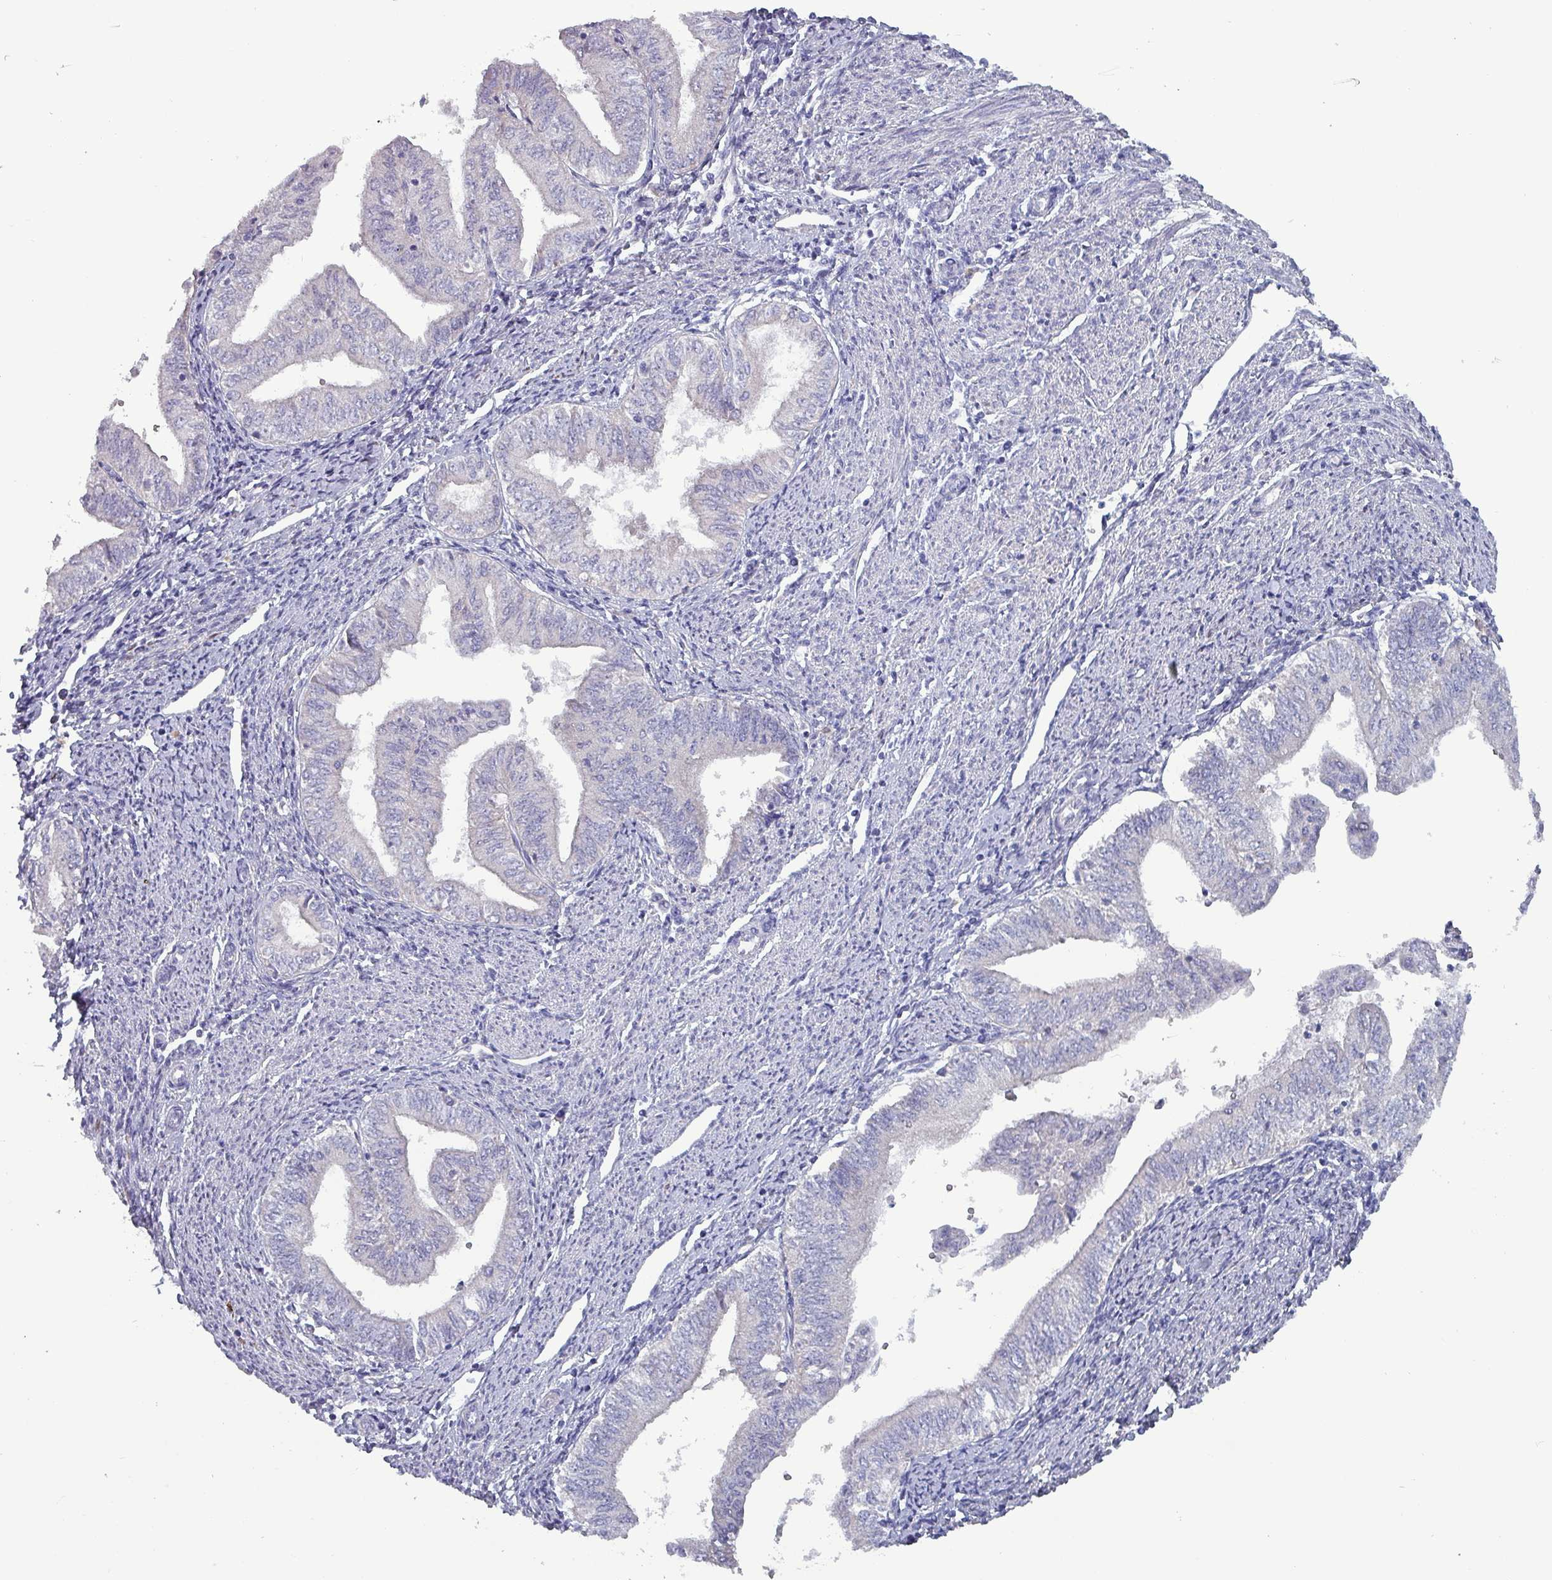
{"staining": {"intensity": "negative", "quantity": "none", "location": "none"}, "tissue": "endometrial cancer", "cell_type": "Tumor cells", "image_type": "cancer", "snomed": [{"axis": "morphology", "description": "Adenocarcinoma, NOS"}, {"axis": "topography", "description": "Endometrium"}], "caption": "Immunohistochemistry micrograph of endometrial adenocarcinoma stained for a protein (brown), which displays no staining in tumor cells.", "gene": "HSD3B7", "patient": {"sex": "female", "age": 66}}